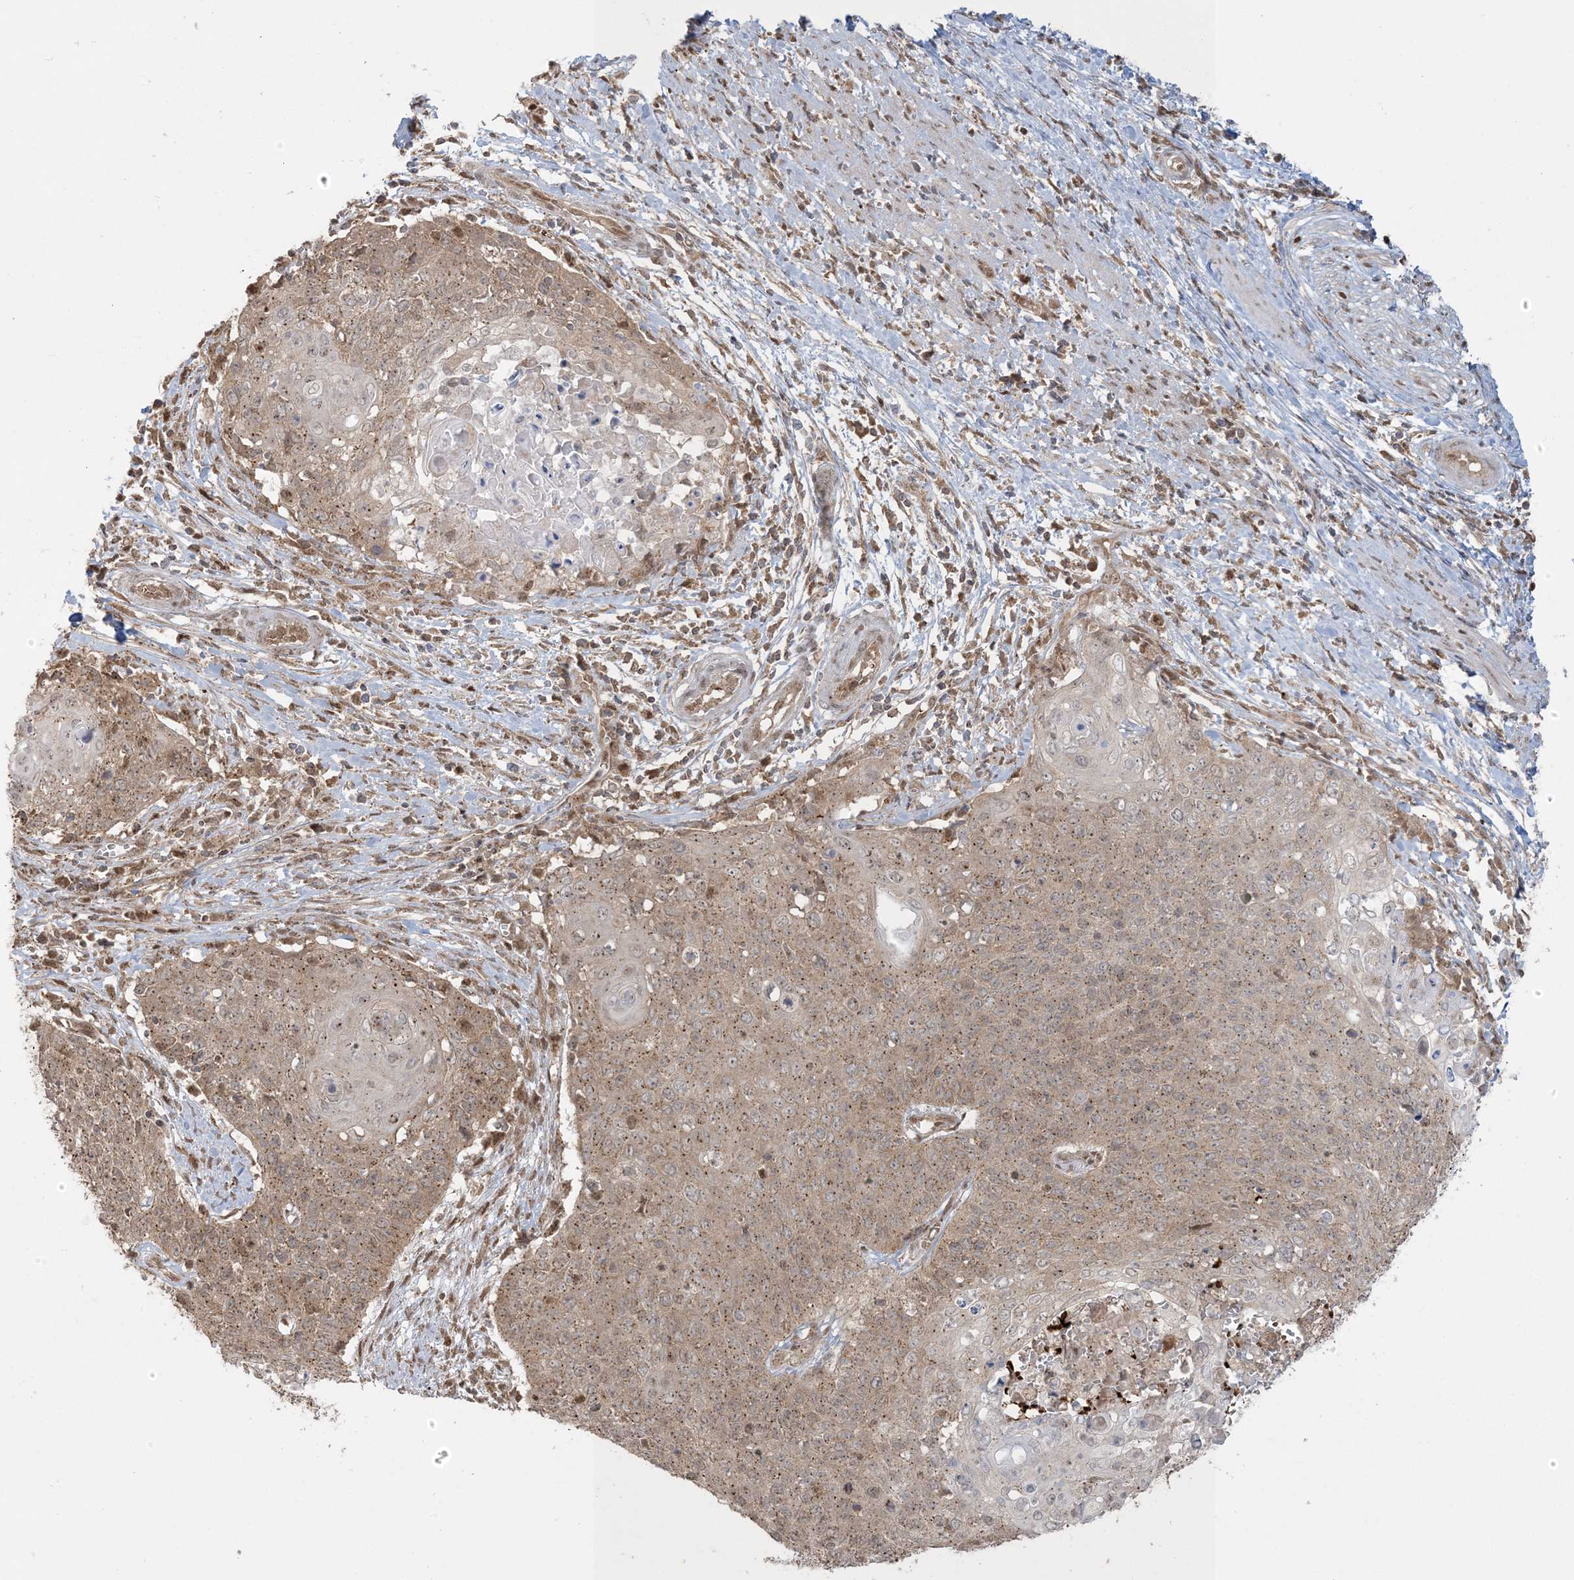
{"staining": {"intensity": "weak", "quantity": "25%-75%", "location": "cytoplasmic/membranous"}, "tissue": "cervical cancer", "cell_type": "Tumor cells", "image_type": "cancer", "snomed": [{"axis": "morphology", "description": "Squamous cell carcinoma, NOS"}, {"axis": "topography", "description": "Cervix"}], "caption": "This photomicrograph shows immunohistochemistry staining of human squamous cell carcinoma (cervical), with low weak cytoplasmic/membranous positivity in approximately 25%-75% of tumor cells.", "gene": "ABCF3", "patient": {"sex": "female", "age": 39}}